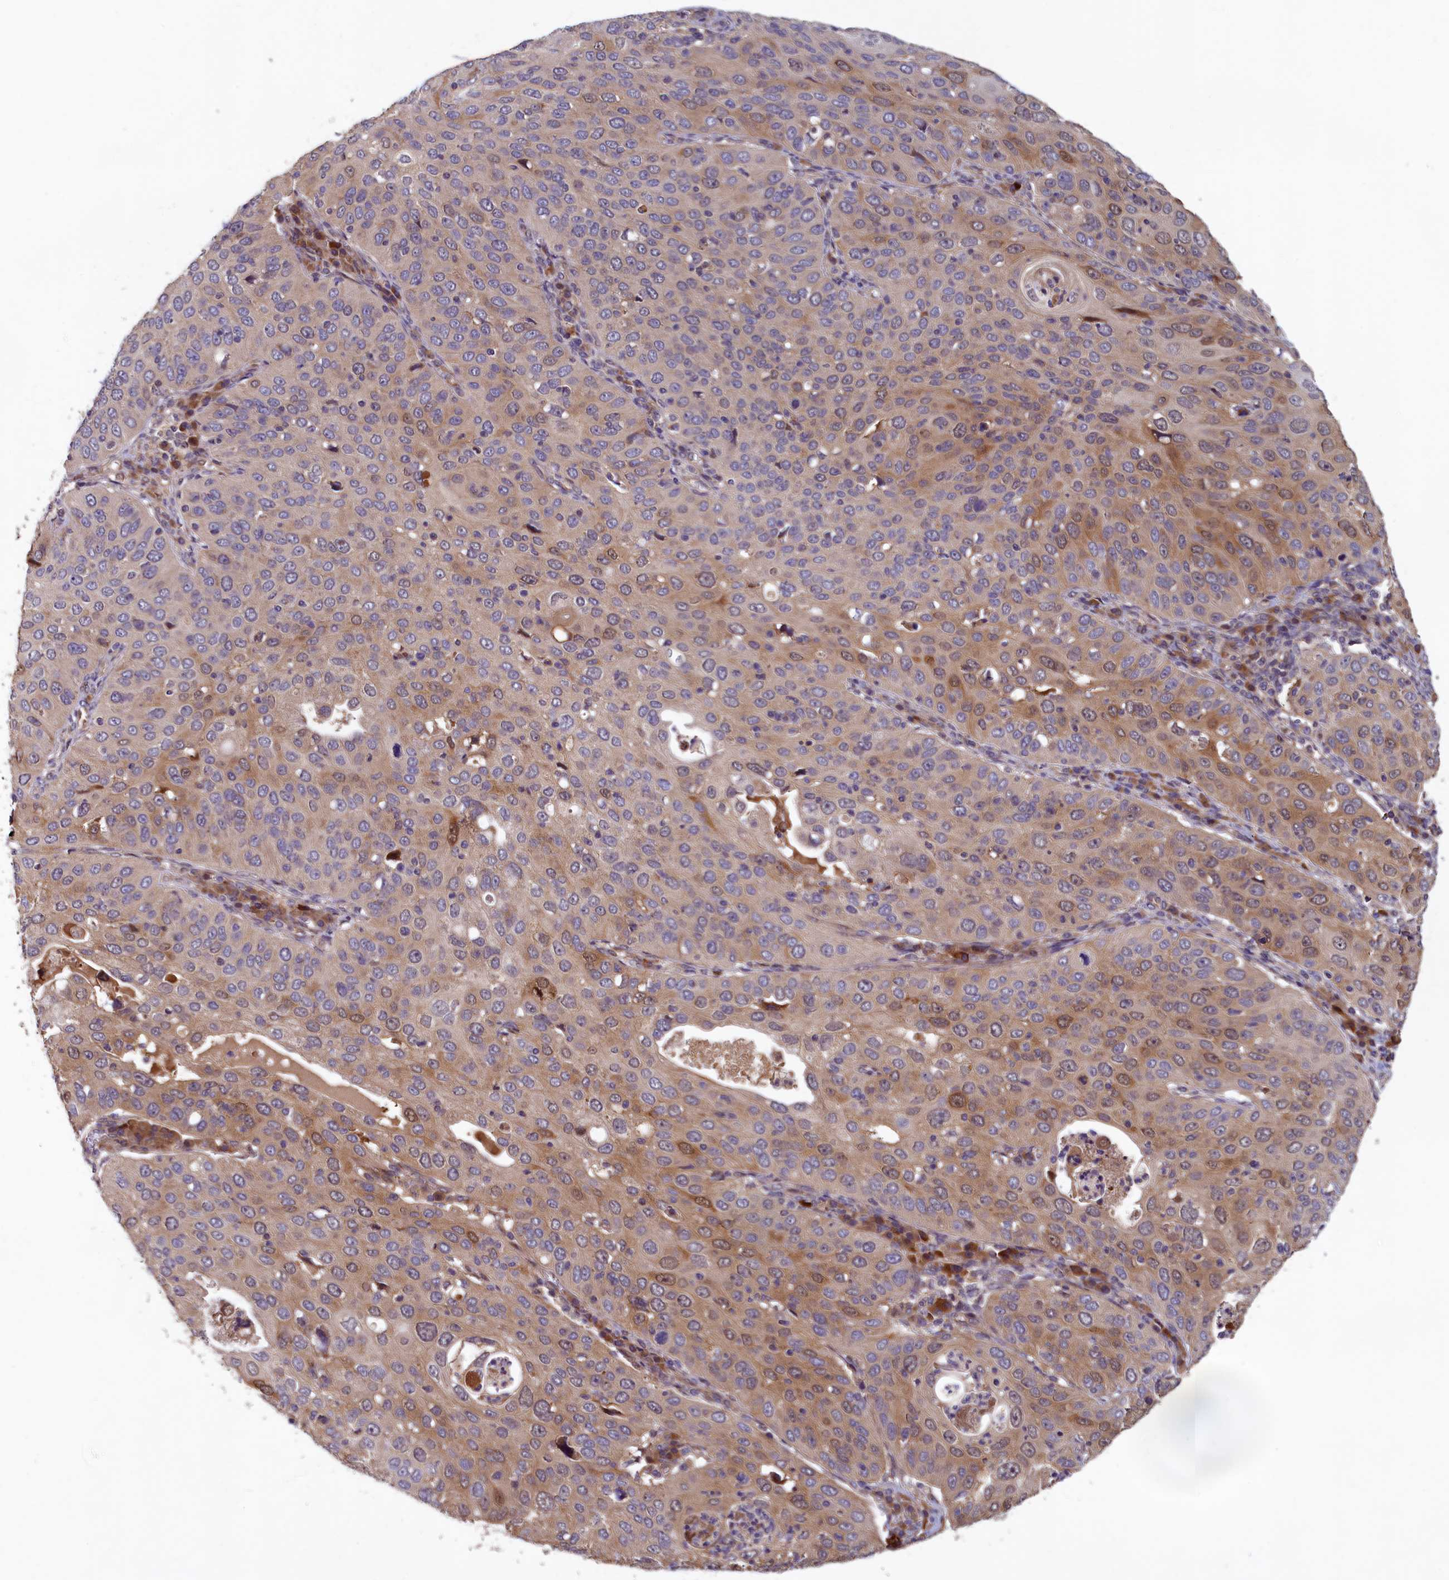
{"staining": {"intensity": "moderate", "quantity": "<25%", "location": "cytoplasmic/membranous"}, "tissue": "cervical cancer", "cell_type": "Tumor cells", "image_type": "cancer", "snomed": [{"axis": "morphology", "description": "Squamous cell carcinoma, NOS"}, {"axis": "topography", "description": "Cervix"}], "caption": "IHC micrograph of neoplastic tissue: cervical cancer stained using immunohistochemistry shows low levels of moderate protein expression localized specifically in the cytoplasmic/membranous of tumor cells, appearing as a cytoplasmic/membranous brown color.", "gene": "CCDC15", "patient": {"sex": "female", "age": 36}}